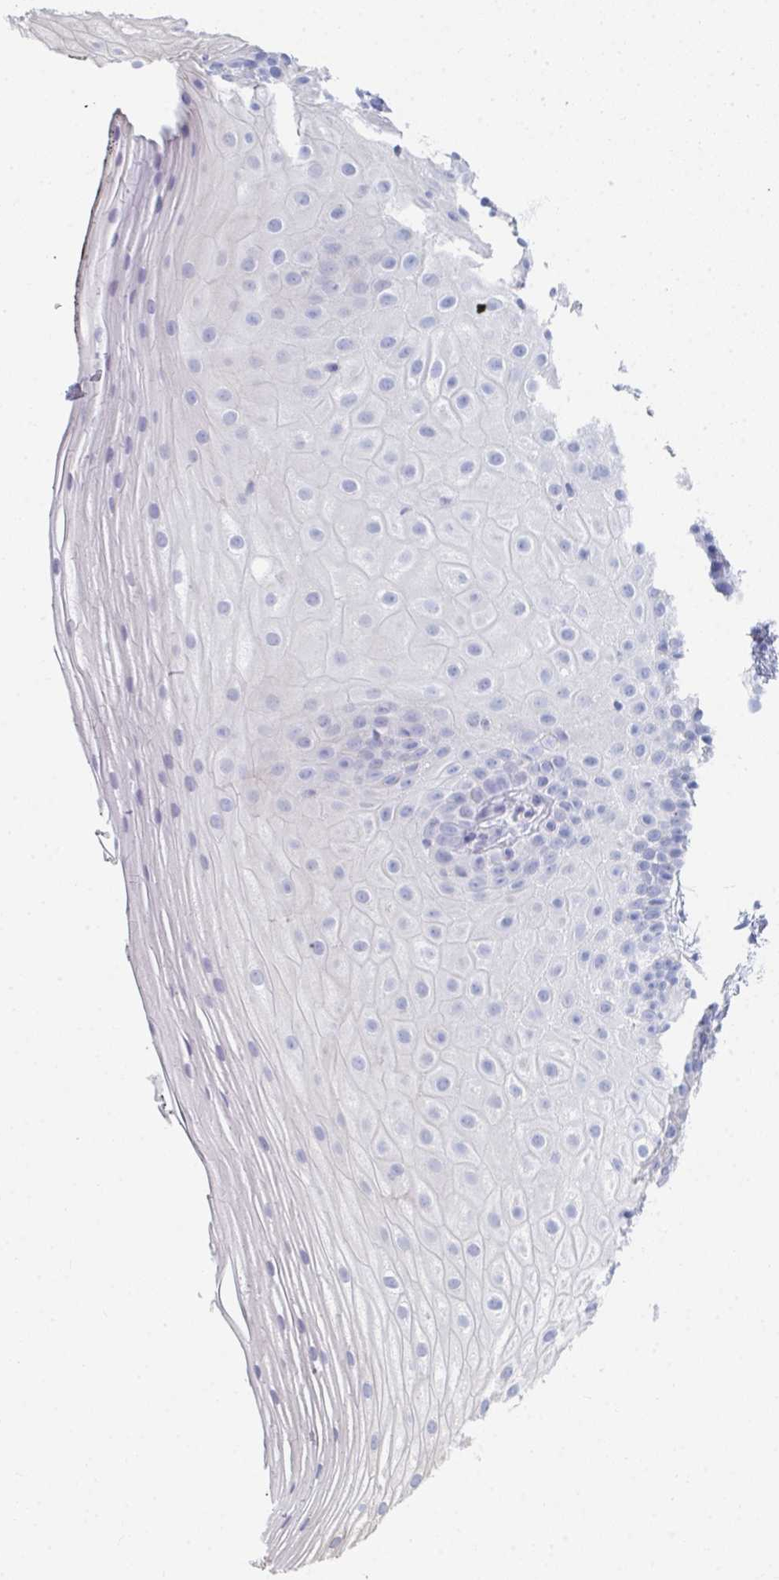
{"staining": {"intensity": "negative", "quantity": "none", "location": "none"}, "tissue": "oral mucosa", "cell_type": "Squamous epithelial cells", "image_type": "normal", "snomed": [{"axis": "morphology", "description": "Normal tissue, NOS"}, {"axis": "topography", "description": "Oral tissue"}], "caption": "High power microscopy image of an IHC micrograph of unremarkable oral mucosa, revealing no significant expression in squamous epithelial cells. The staining is performed using DAB (3,3'-diaminobenzidine) brown chromogen with nuclei counter-stained in using hematoxylin.", "gene": "PSMG1", "patient": {"sex": "male", "age": 75}}